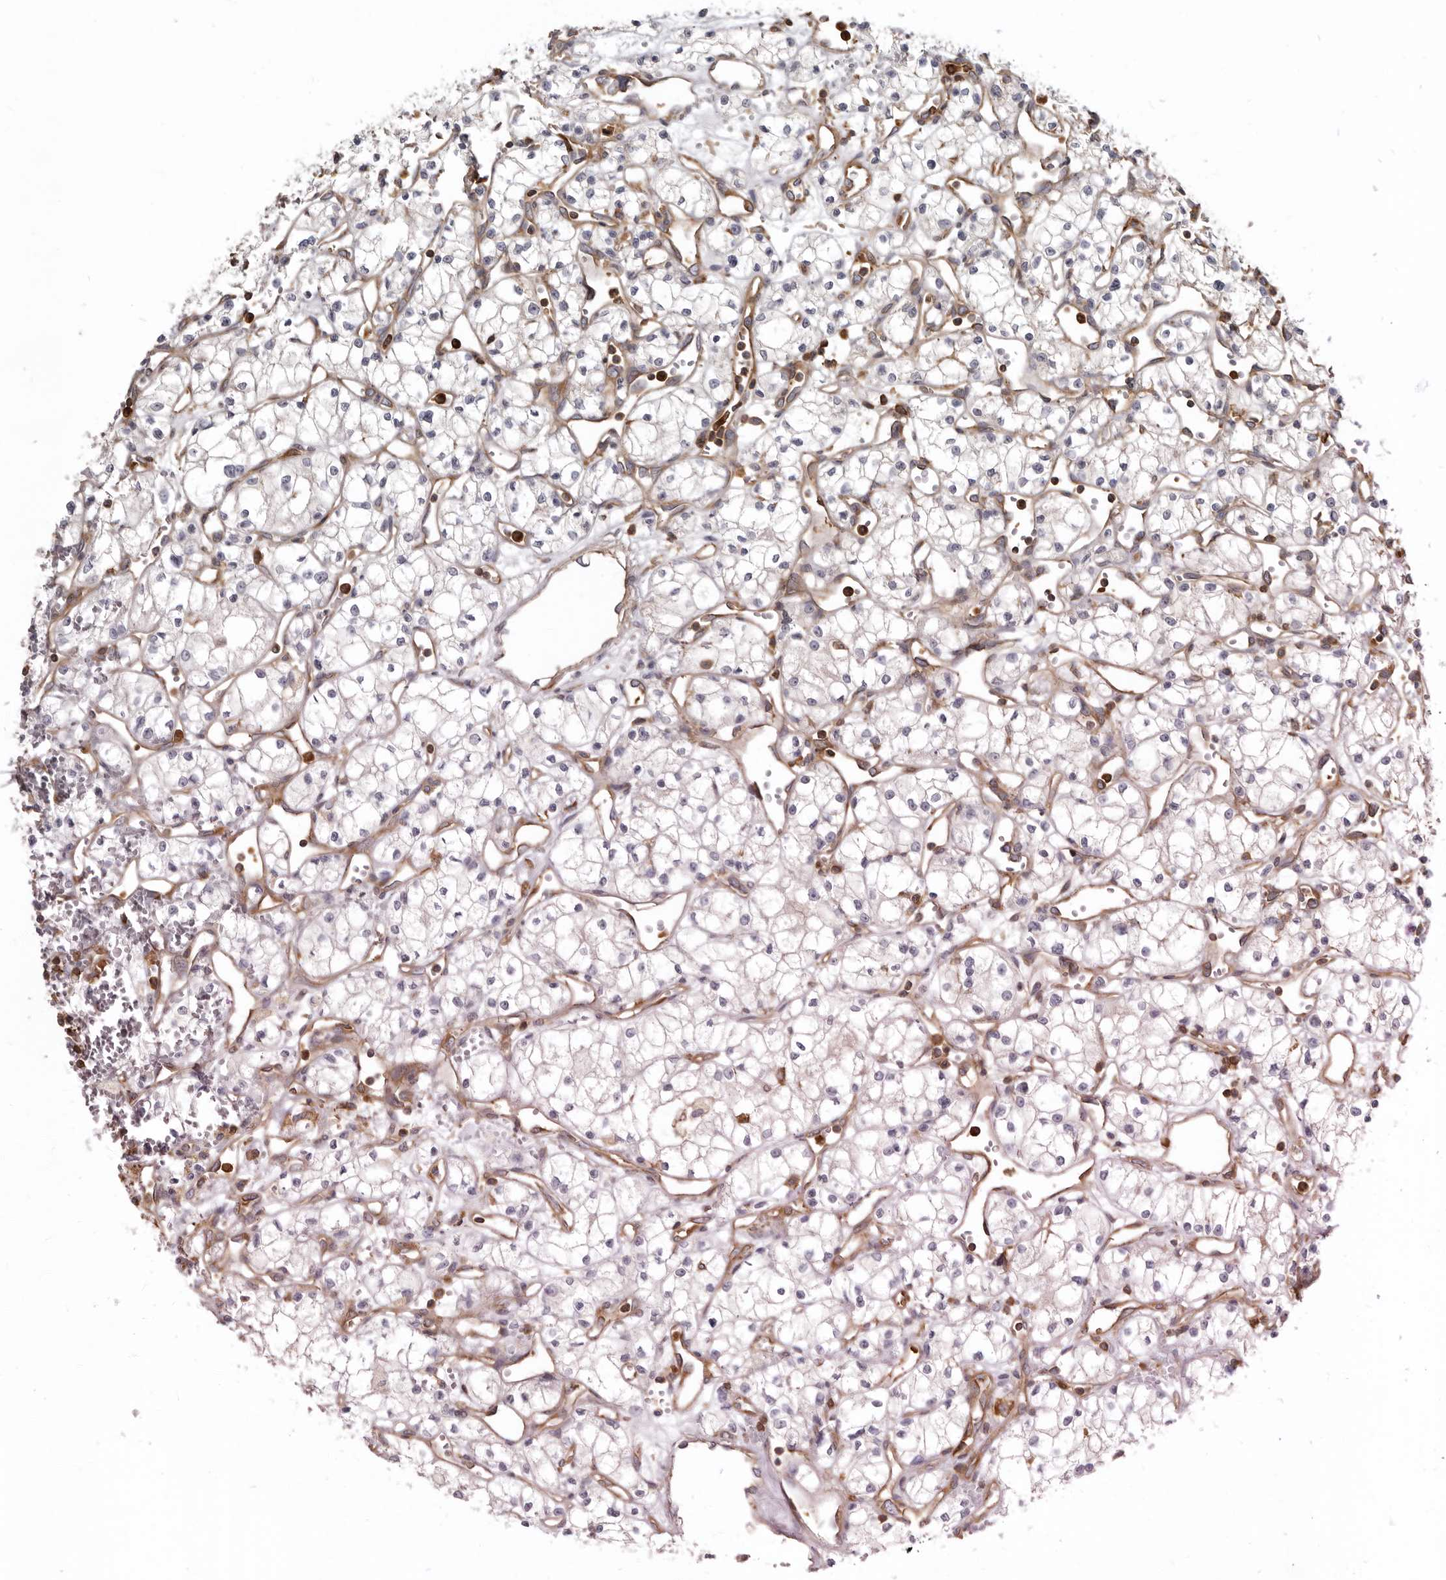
{"staining": {"intensity": "negative", "quantity": "none", "location": "none"}, "tissue": "renal cancer", "cell_type": "Tumor cells", "image_type": "cancer", "snomed": [{"axis": "morphology", "description": "Adenocarcinoma, NOS"}, {"axis": "topography", "description": "Kidney"}], "caption": "High power microscopy micrograph of an immunohistochemistry (IHC) image of renal adenocarcinoma, revealing no significant expression in tumor cells. (DAB (3,3'-diaminobenzidine) immunohistochemistry visualized using brightfield microscopy, high magnification).", "gene": "CBL", "patient": {"sex": "male", "age": 59}}